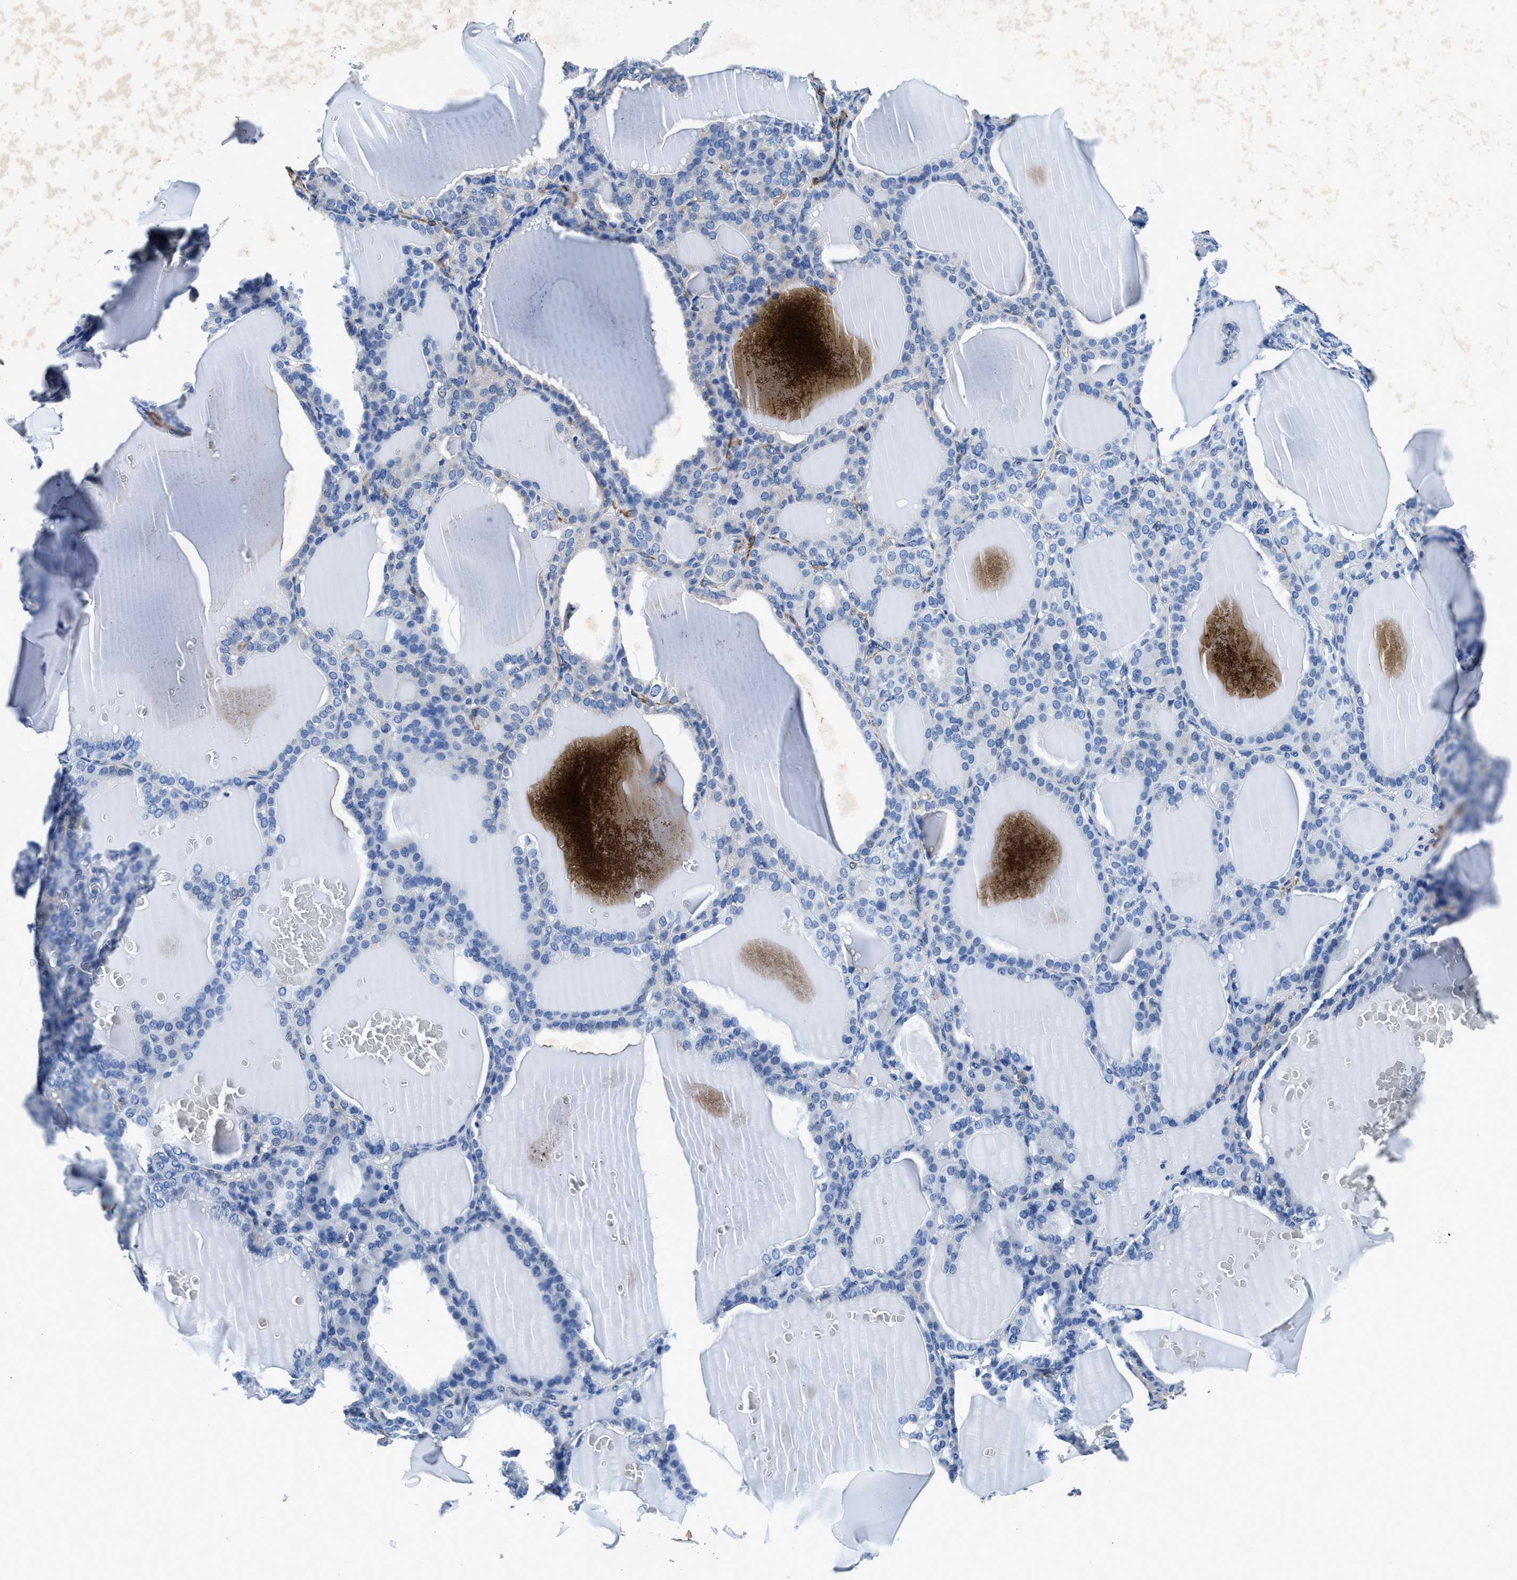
{"staining": {"intensity": "moderate", "quantity": "<25%", "location": "cytoplasmic/membranous"}, "tissue": "thyroid gland", "cell_type": "Glandular cells", "image_type": "normal", "snomed": [{"axis": "morphology", "description": "Normal tissue, NOS"}, {"axis": "topography", "description": "Thyroid gland"}], "caption": "DAB immunohistochemical staining of normal thyroid gland displays moderate cytoplasmic/membranous protein staining in about <25% of glandular cells.", "gene": "TEX261", "patient": {"sex": "female", "age": 28}}